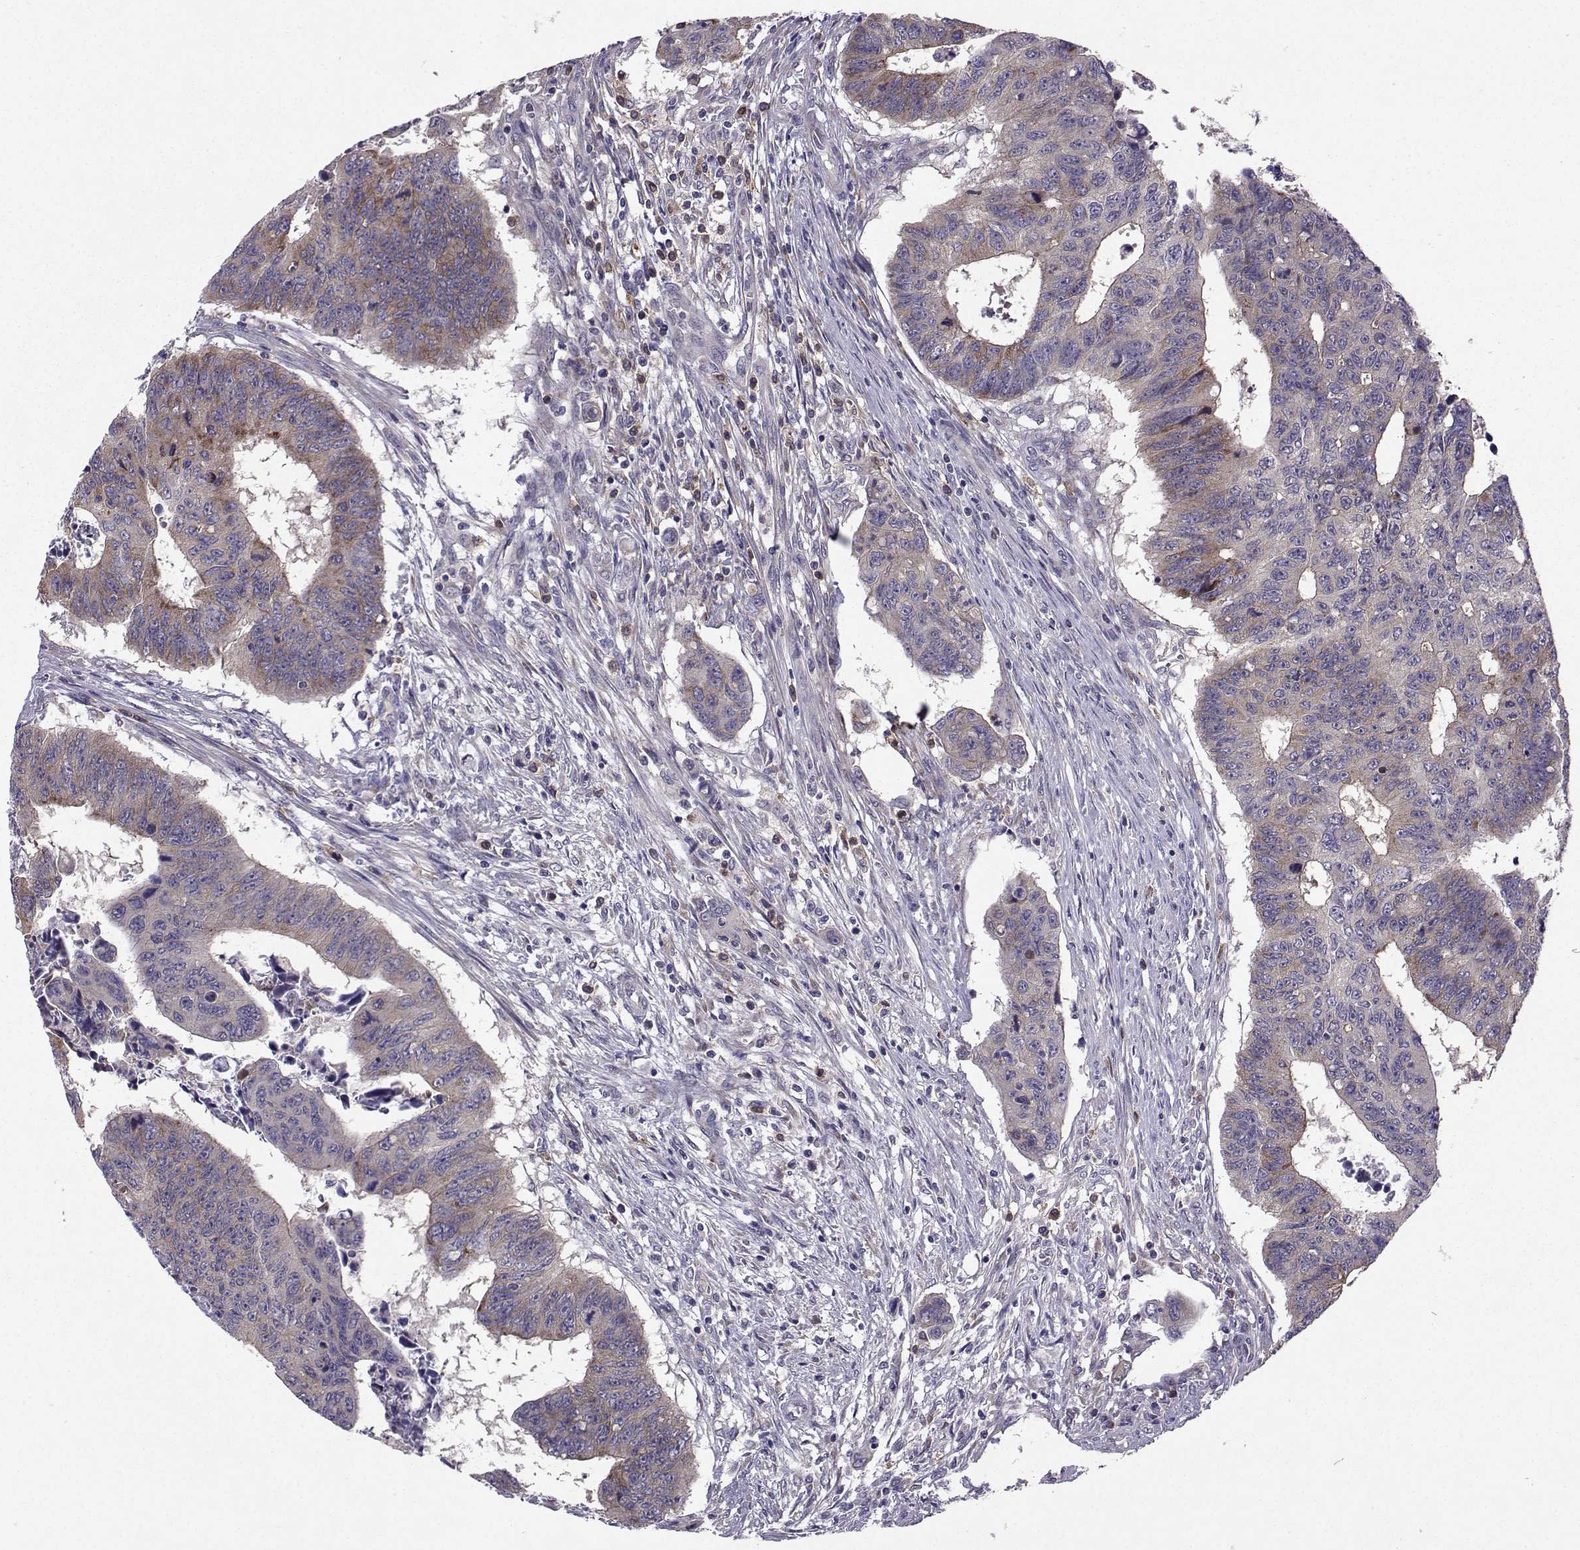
{"staining": {"intensity": "moderate", "quantity": "<25%", "location": "cytoplasmic/membranous"}, "tissue": "colorectal cancer", "cell_type": "Tumor cells", "image_type": "cancer", "snomed": [{"axis": "morphology", "description": "Adenocarcinoma, NOS"}, {"axis": "topography", "description": "Rectum"}], "caption": "A micrograph of adenocarcinoma (colorectal) stained for a protein shows moderate cytoplasmic/membranous brown staining in tumor cells.", "gene": "STXBP5", "patient": {"sex": "female", "age": 85}}